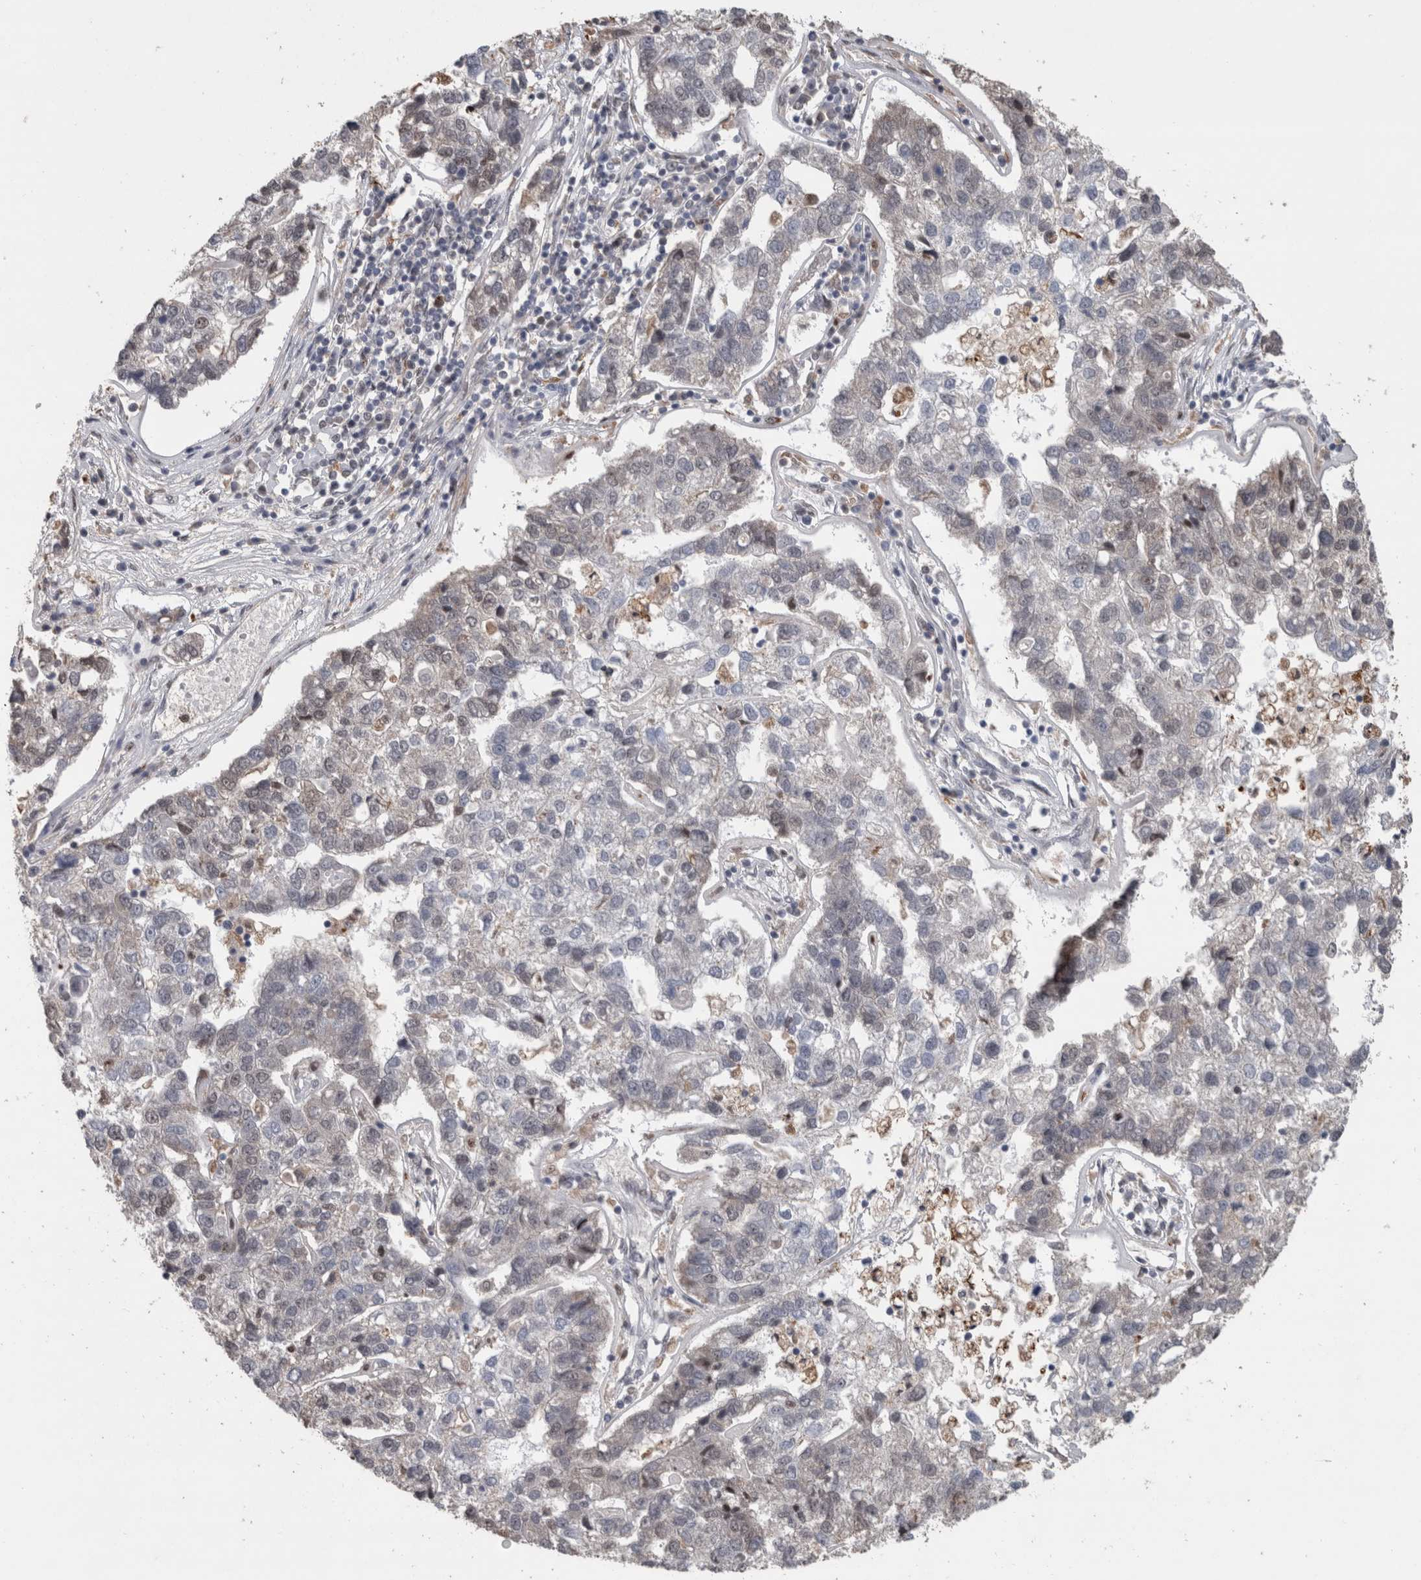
{"staining": {"intensity": "weak", "quantity": "25%-75%", "location": "nuclear"}, "tissue": "pancreatic cancer", "cell_type": "Tumor cells", "image_type": "cancer", "snomed": [{"axis": "morphology", "description": "Adenocarcinoma, NOS"}, {"axis": "topography", "description": "Pancreas"}], "caption": "Weak nuclear protein staining is present in about 25%-75% of tumor cells in pancreatic adenocarcinoma.", "gene": "POLD2", "patient": {"sex": "female", "age": 61}}